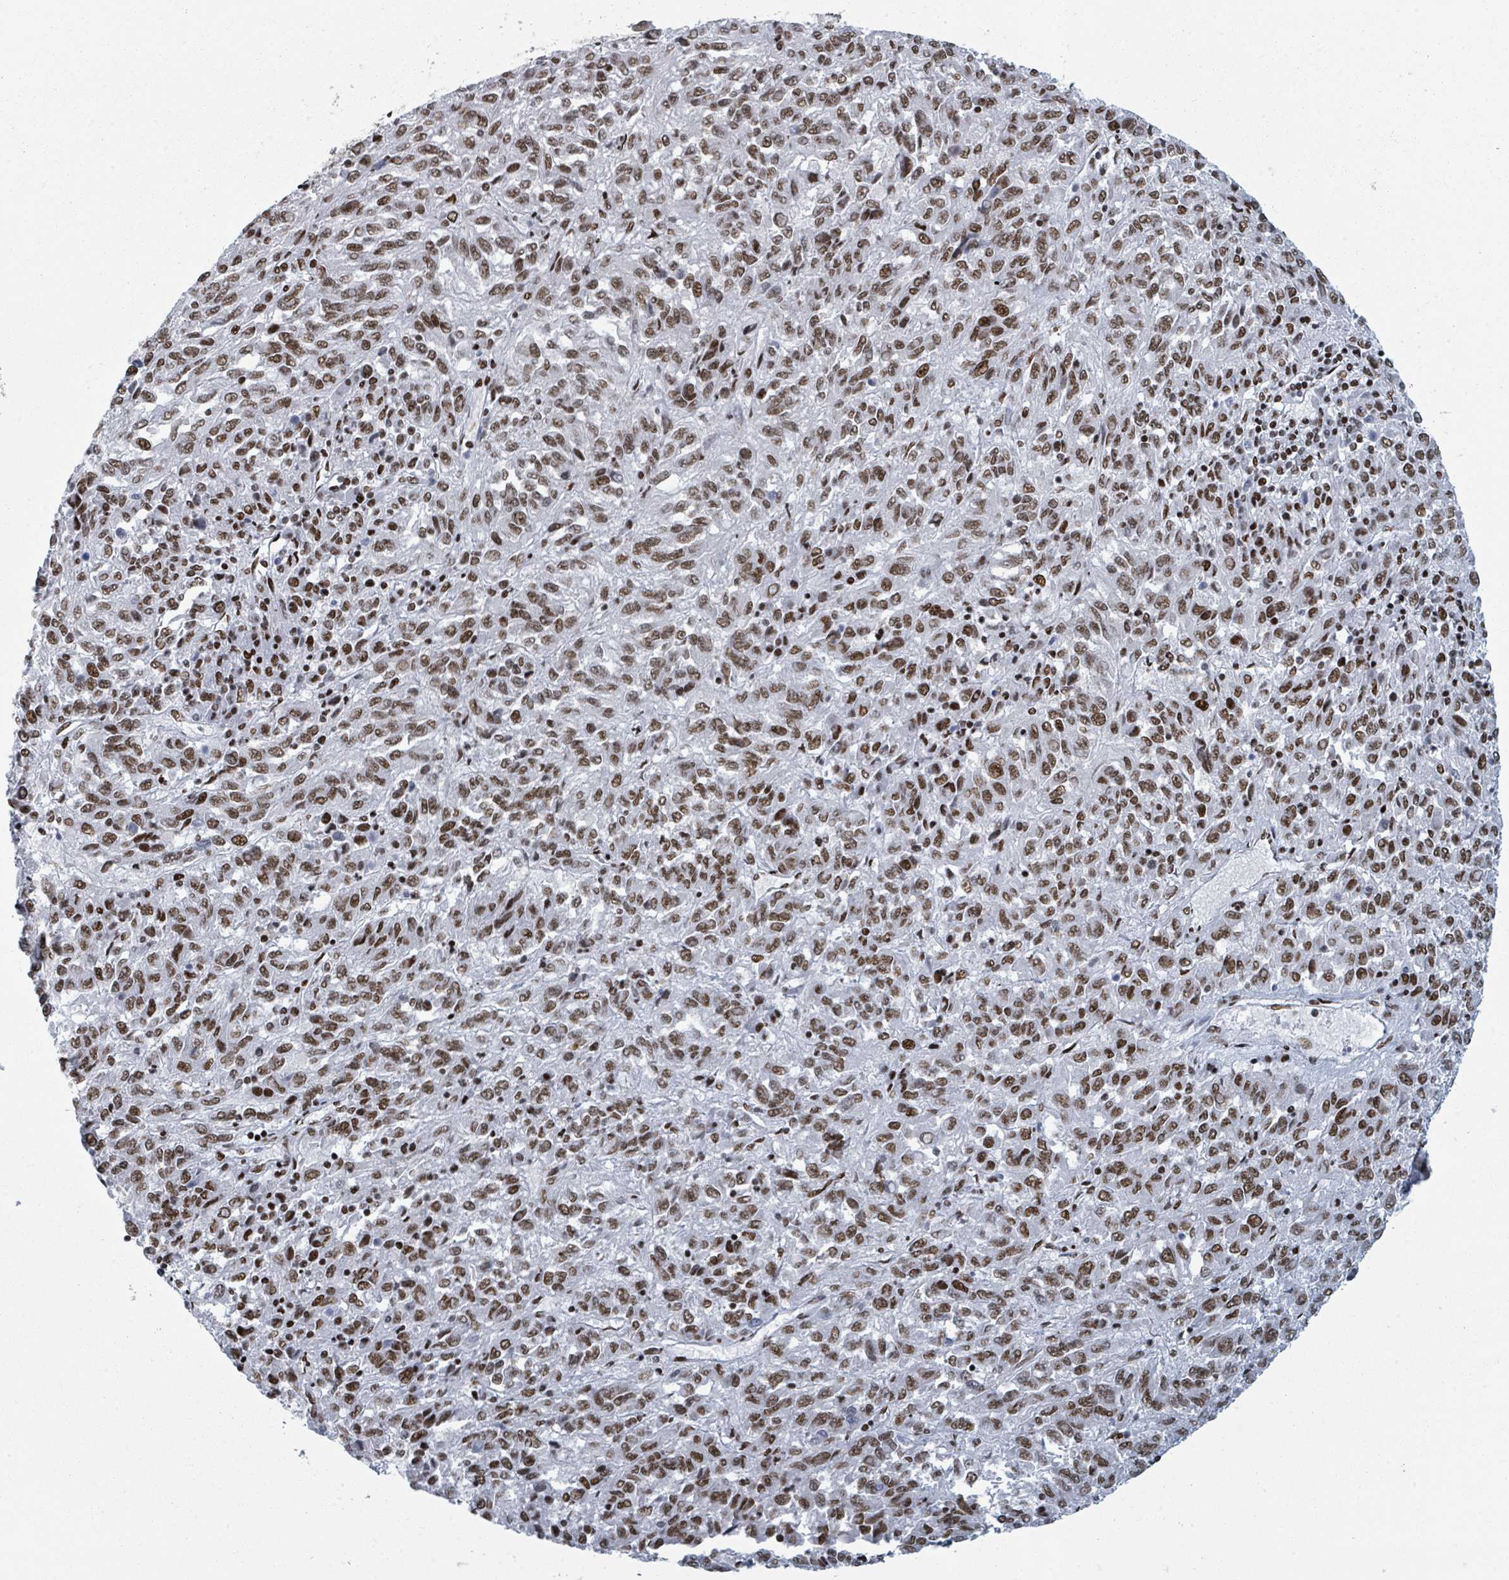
{"staining": {"intensity": "moderate", "quantity": ">75%", "location": "nuclear"}, "tissue": "melanoma", "cell_type": "Tumor cells", "image_type": "cancer", "snomed": [{"axis": "morphology", "description": "Malignant melanoma, Metastatic site"}, {"axis": "topography", "description": "Lung"}], "caption": "This is an image of immunohistochemistry (IHC) staining of melanoma, which shows moderate positivity in the nuclear of tumor cells.", "gene": "DHX16", "patient": {"sex": "male", "age": 64}}